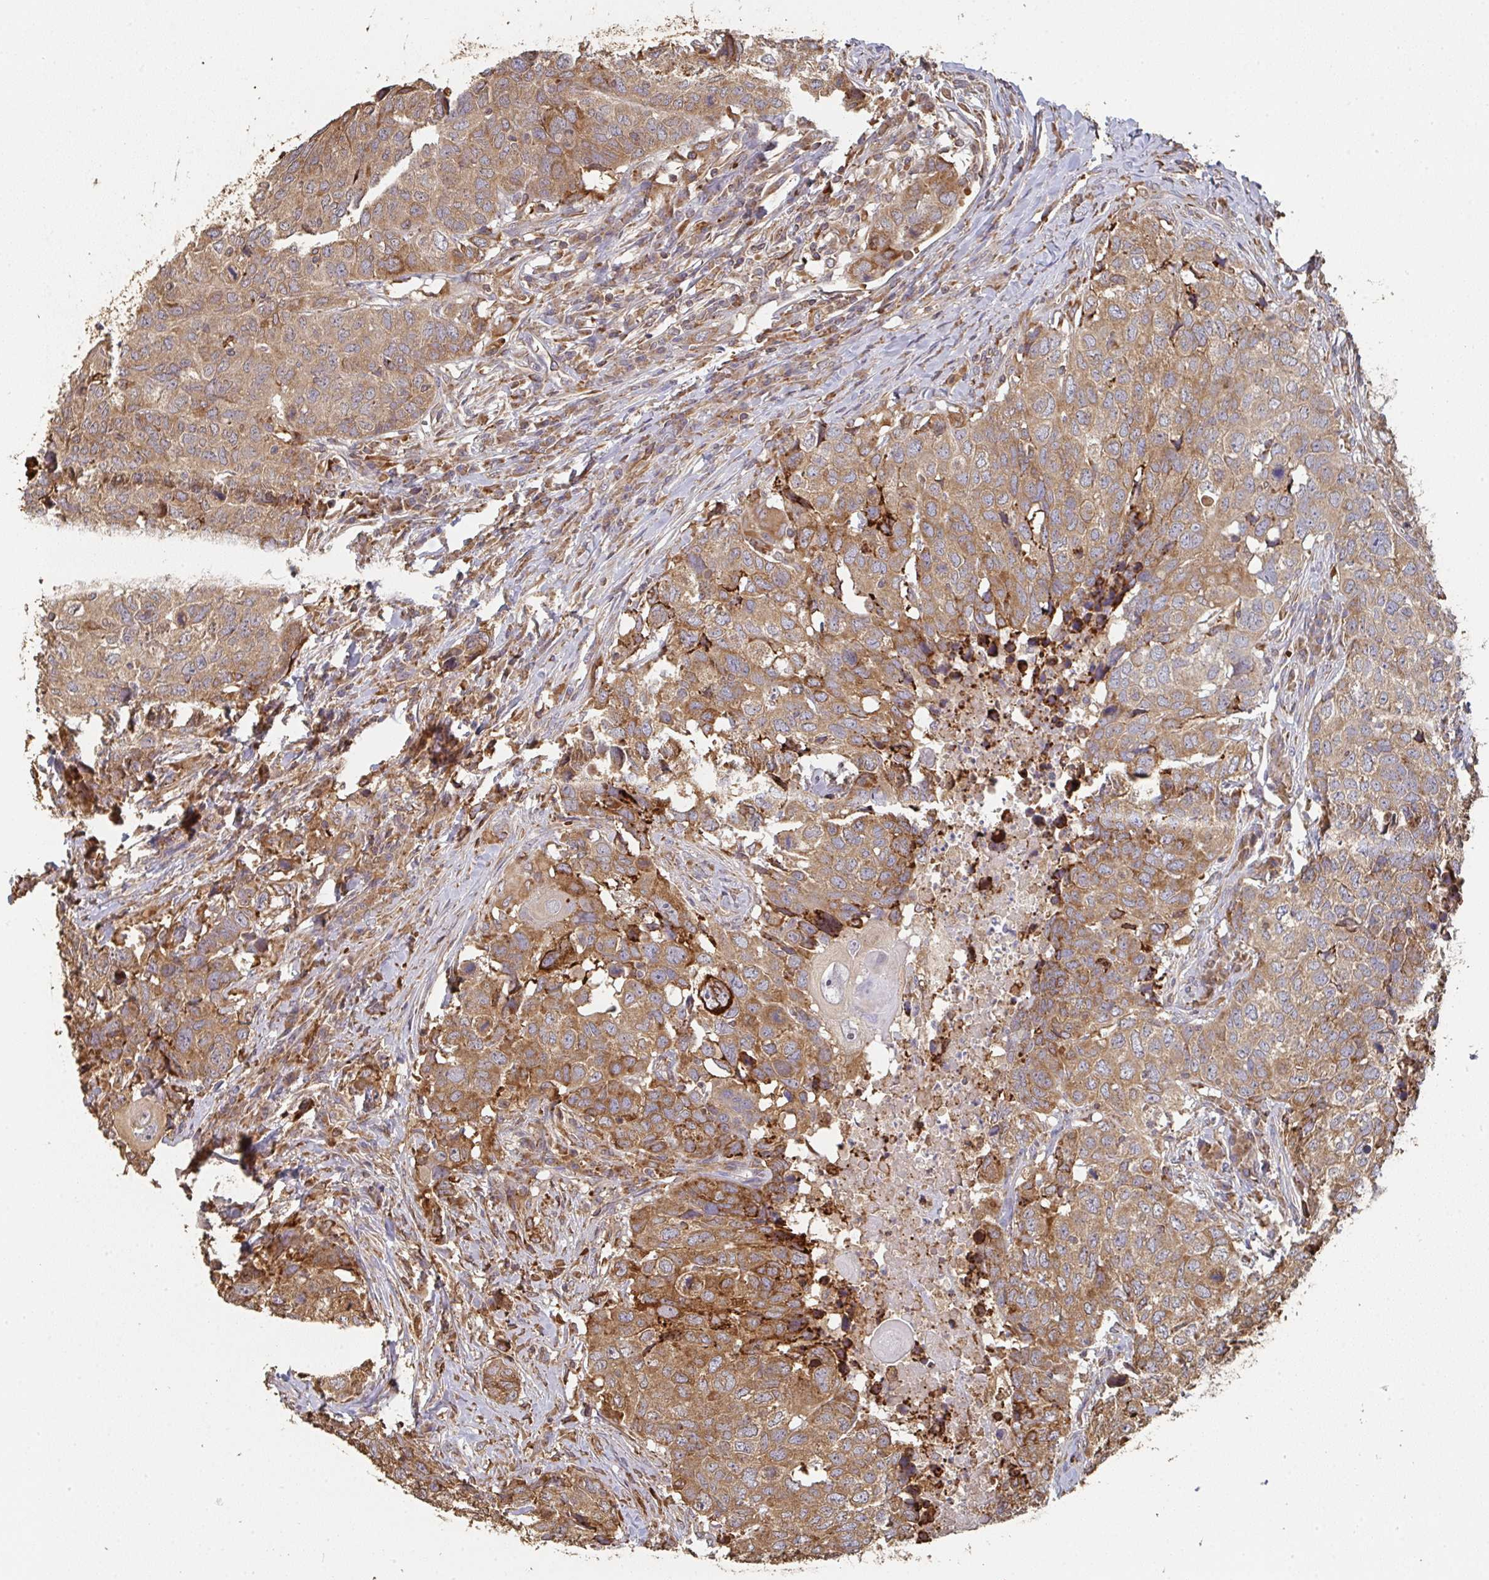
{"staining": {"intensity": "moderate", "quantity": ">75%", "location": "cytoplasmic/membranous"}, "tissue": "head and neck cancer", "cell_type": "Tumor cells", "image_type": "cancer", "snomed": [{"axis": "morphology", "description": "Normal tissue, NOS"}, {"axis": "morphology", "description": "Squamous cell carcinoma, NOS"}, {"axis": "topography", "description": "Skeletal muscle"}, {"axis": "topography", "description": "Vascular tissue"}, {"axis": "topography", "description": "Peripheral nerve tissue"}, {"axis": "topography", "description": "Head-Neck"}], "caption": "This micrograph exhibits immunohistochemistry (IHC) staining of human head and neck squamous cell carcinoma, with medium moderate cytoplasmic/membranous expression in approximately >75% of tumor cells.", "gene": "POLG", "patient": {"sex": "male", "age": 66}}